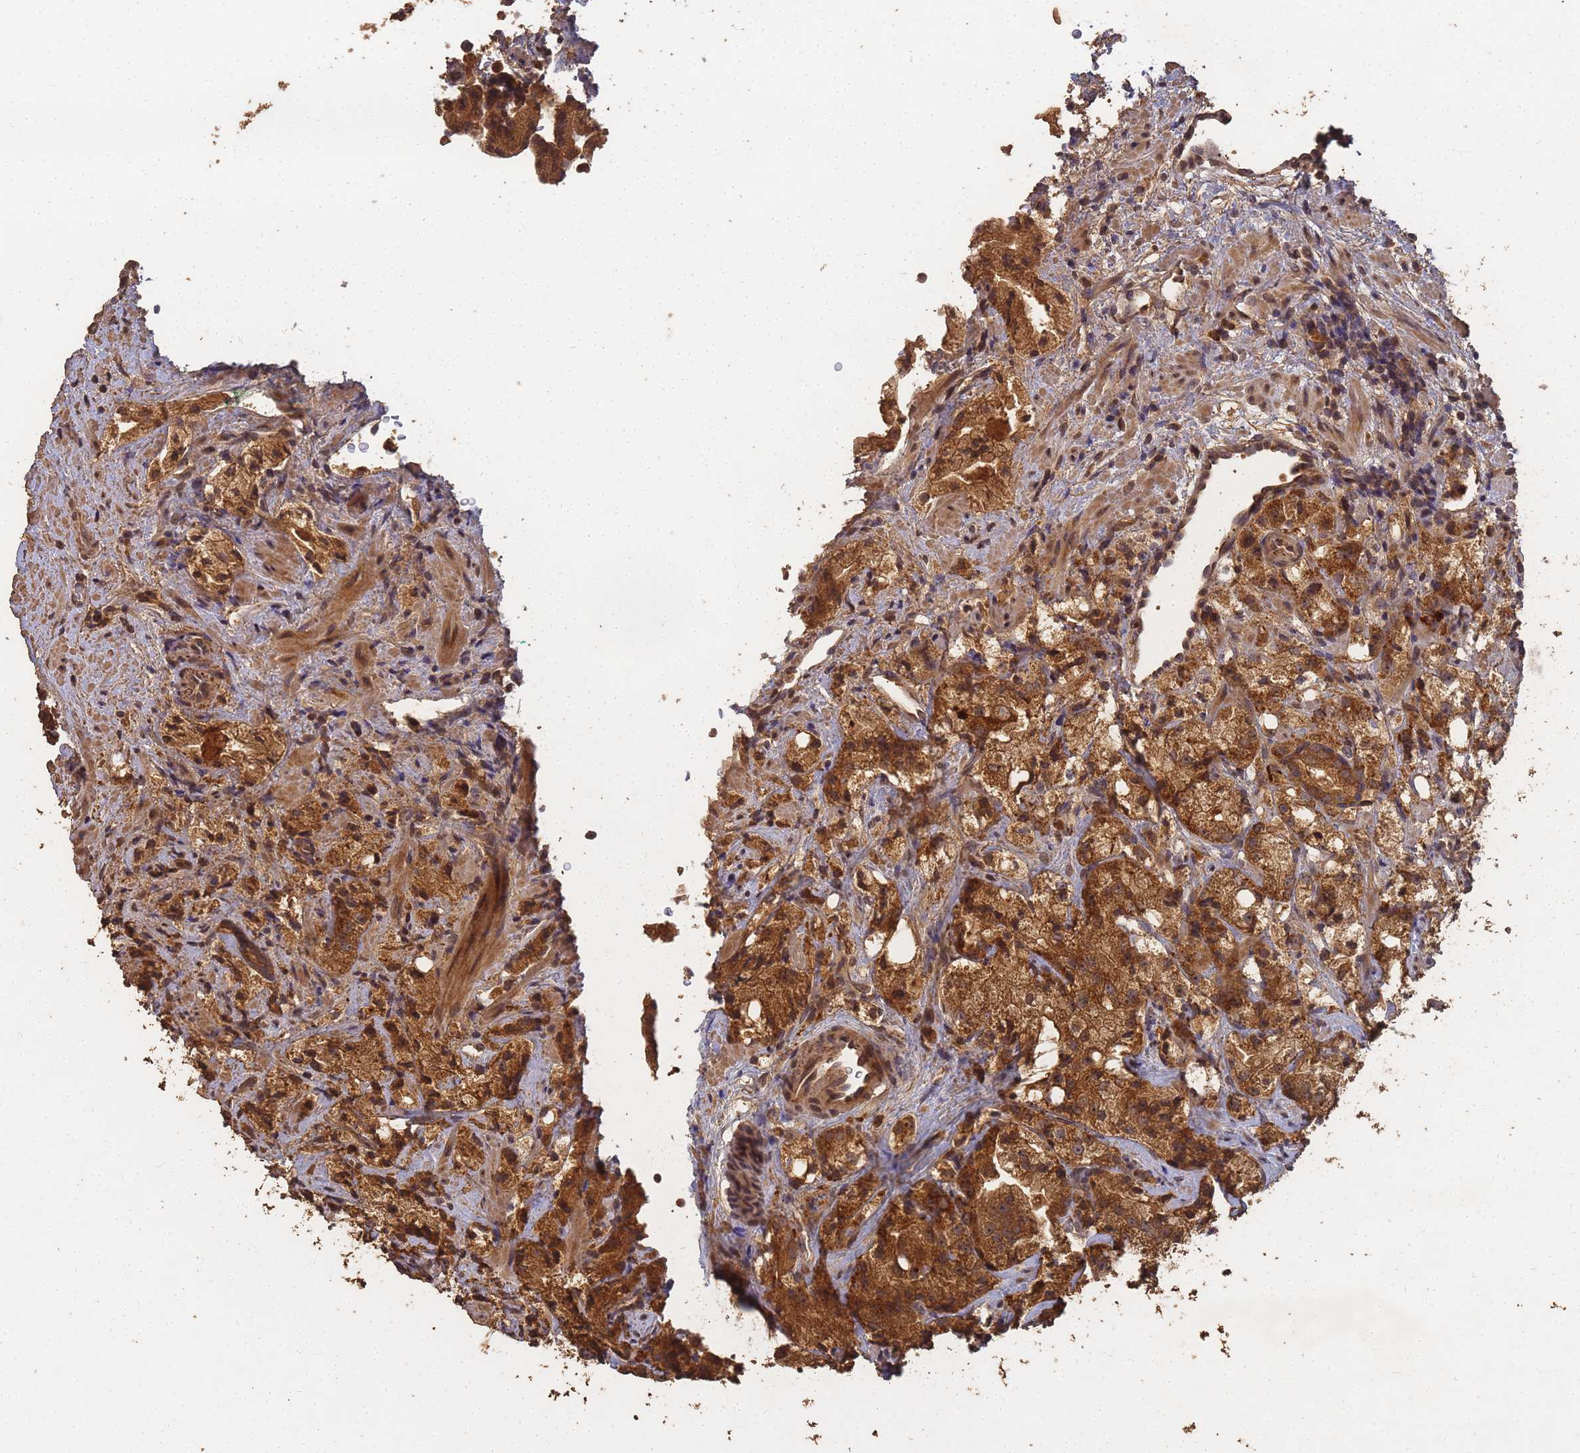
{"staining": {"intensity": "strong", "quantity": ">75%", "location": "cytoplasmic/membranous"}, "tissue": "prostate cancer", "cell_type": "Tumor cells", "image_type": "cancer", "snomed": [{"axis": "morphology", "description": "Adenocarcinoma, High grade"}, {"axis": "topography", "description": "Prostate"}], "caption": "Tumor cells reveal high levels of strong cytoplasmic/membranous staining in about >75% of cells in prostate adenocarcinoma (high-grade).", "gene": "ALKBH1", "patient": {"sex": "male", "age": 64}}